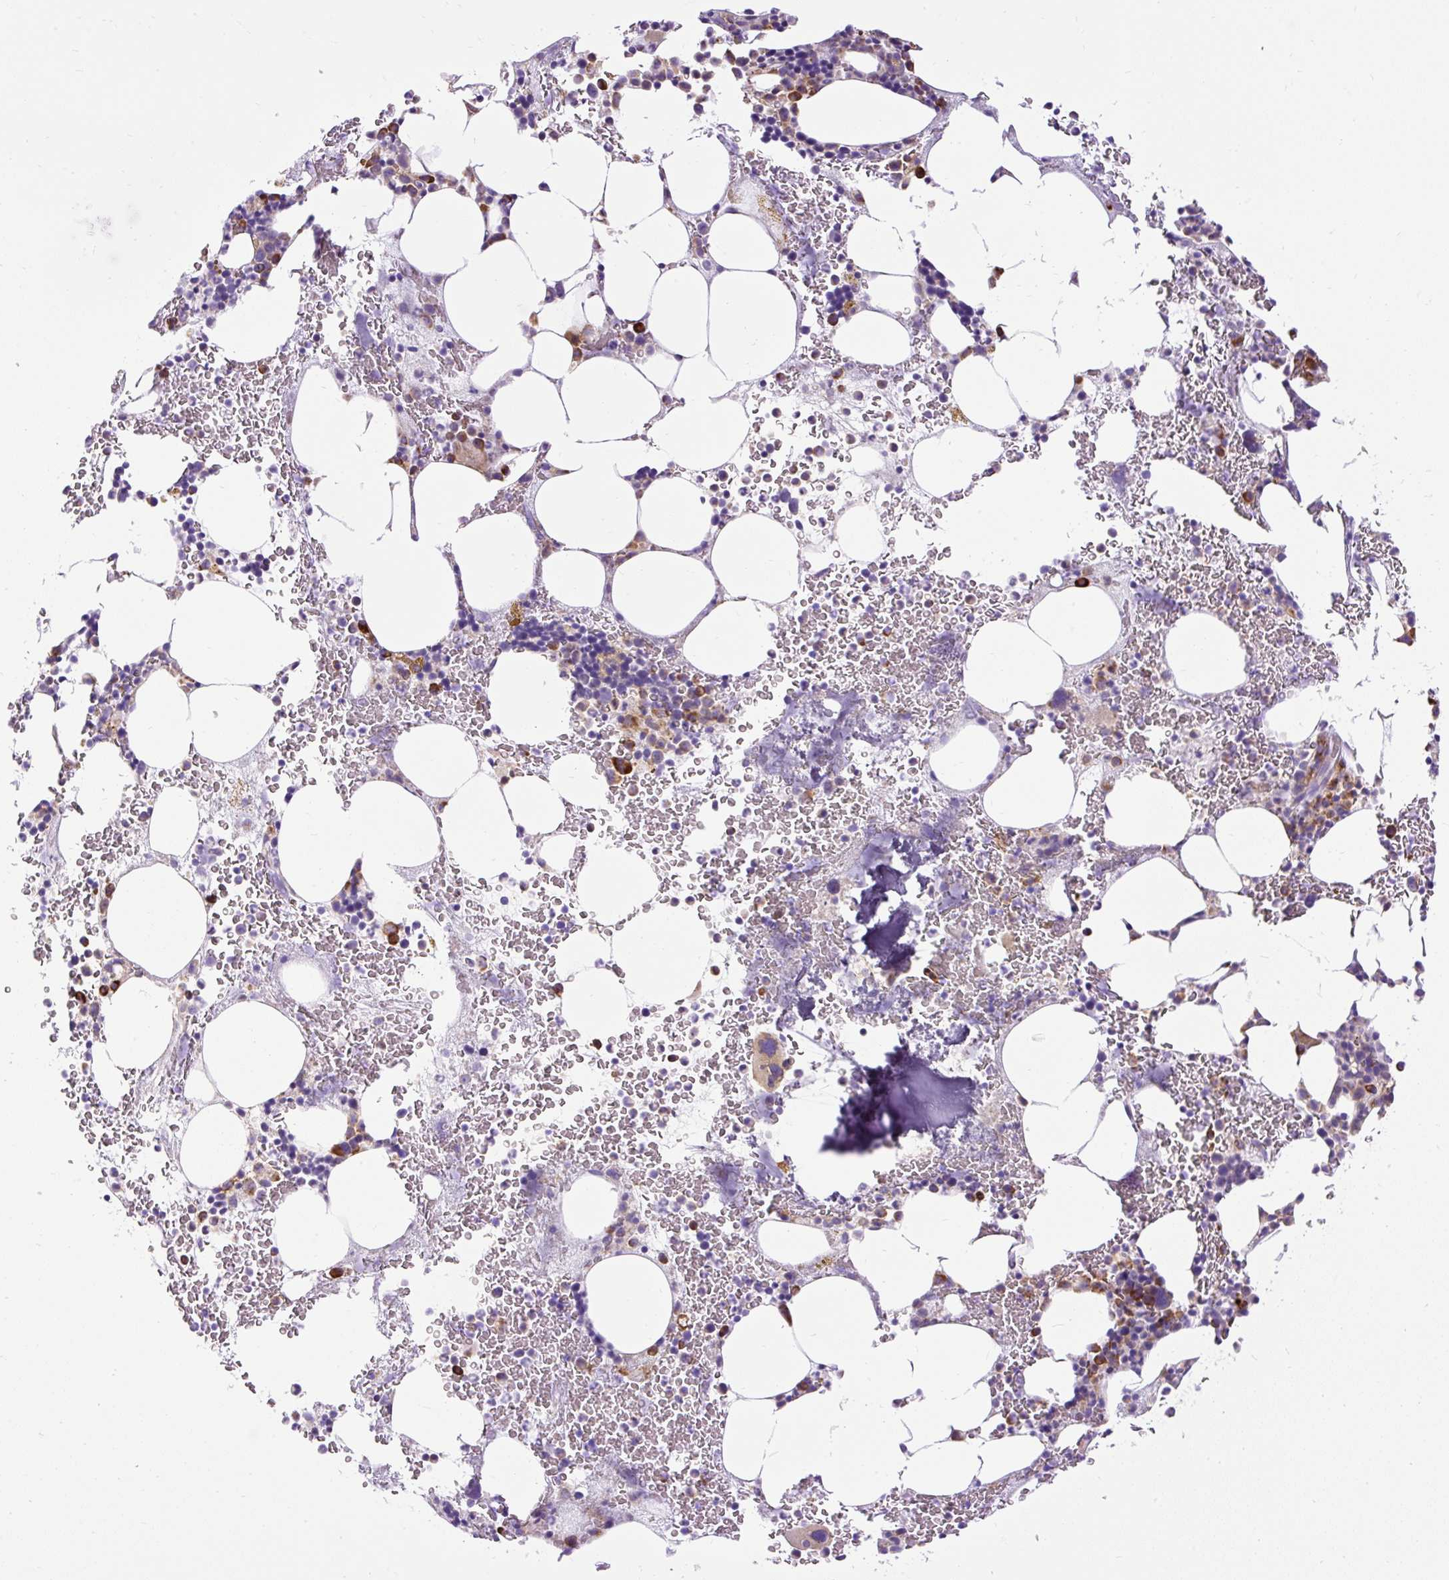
{"staining": {"intensity": "strong", "quantity": "<25%", "location": "cytoplasmic/membranous"}, "tissue": "bone marrow", "cell_type": "Hematopoietic cells", "image_type": "normal", "snomed": [{"axis": "morphology", "description": "Normal tissue, NOS"}, {"axis": "topography", "description": "Bone marrow"}], "caption": "An IHC micrograph of unremarkable tissue is shown. Protein staining in brown shows strong cytoplasmic/membranous positivity in bone marrow within hematopoietic cells.", "gene": "DDOST", "patient": {"sex": "male", "age": 62}}